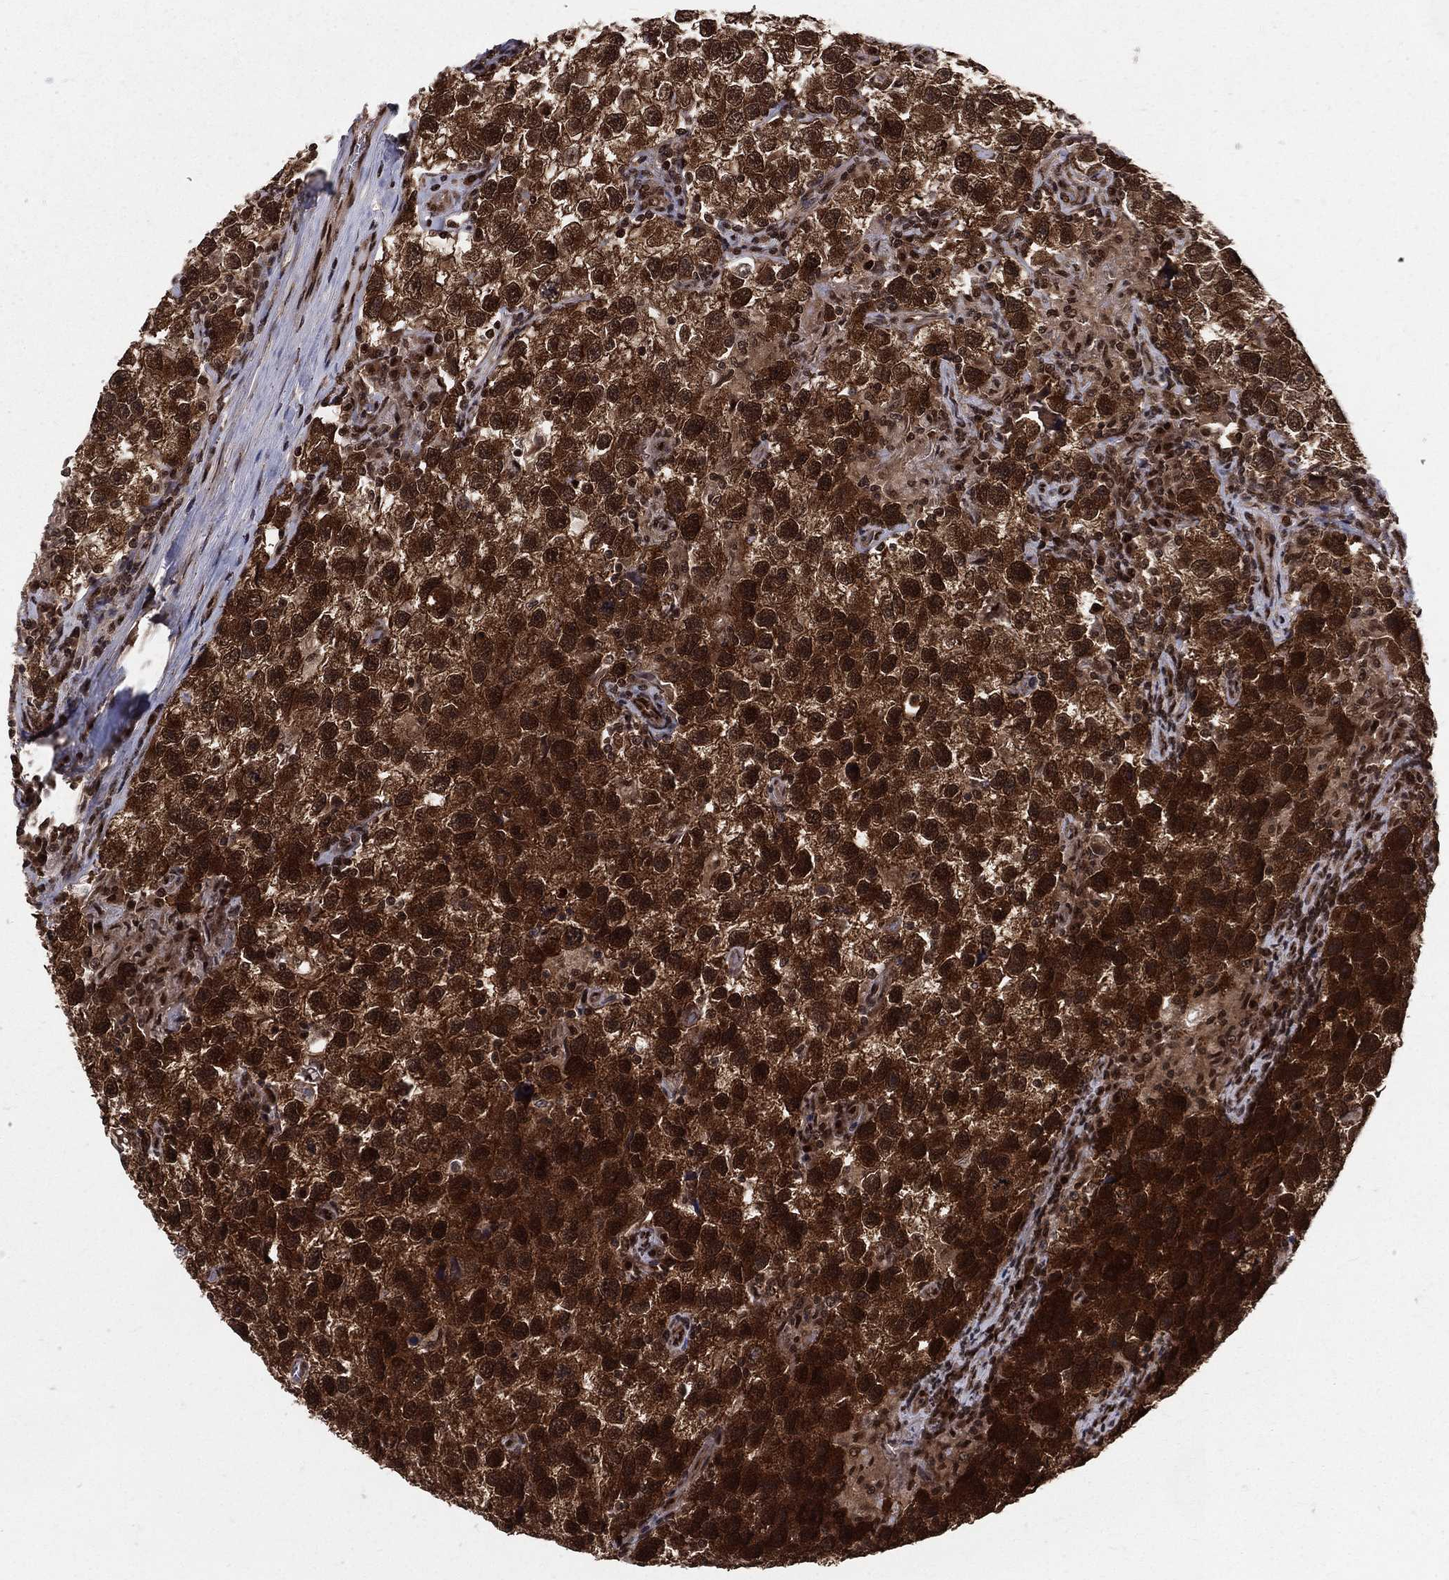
{"staining": {"intensity": "strong", "quantity": ">75%", "location": "cytoplasmic/membranous,nuclear"}, "tissue": "testis cancer", "cell_type": "Tumor cells", "image_type": "cancer", "snomed": [{"axis": "morphology", "description": "Seminoma, NOS"}, {"axis": "topography", "description": "Testis"}], "caption": "Approximately >75% of tumor cells in human testis cancer (seminoma) display strong cytoplasmic/membranous and nuclear protein positivity as visualized by brown immunohistochemical staining.", "gene": "COPS4", "patient": {"sex": "male", "age": 26}}